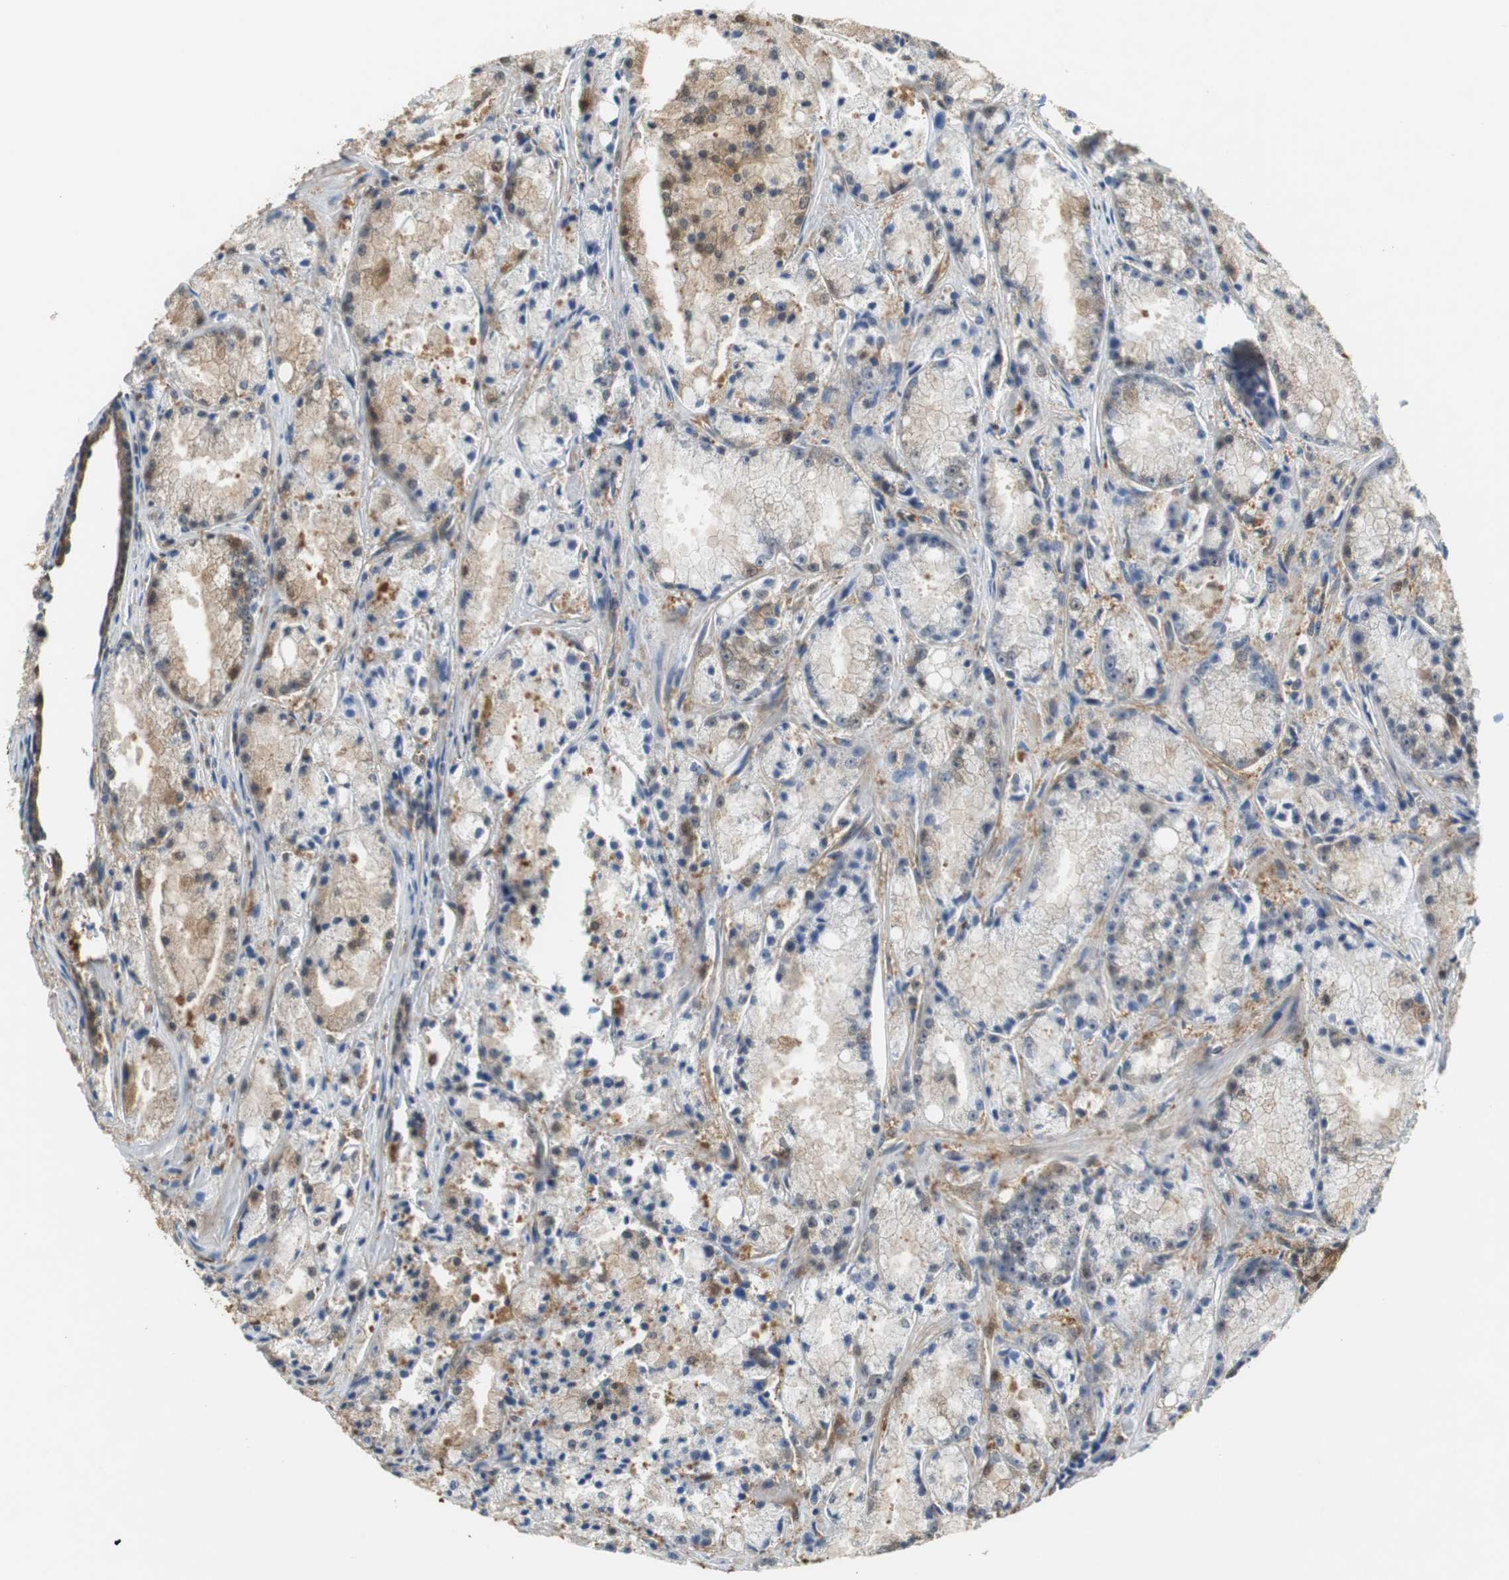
{"staining": {"intensity": "moderate", "quantity": "25%-75%", "location": "cytoplasmic/membranous,nuclear"}, "tissue": "prostate cancer", "cell_type": "Tumor cells", "image_type": "cancer", "snomed": [{"axis": "morphology", "description": "Adenocarcinoma, Low grade"}, {"axis": "topography", "description": "Prostate"}], "caption": "Prostate cancer (adenocarcinoma (low-grade)) tissue reveals moderate cytoplasmic/membranous and nuclear expression in about 25%-75% of tumor cells (Stains: DAB in brown, nuclei in blue, Microscopy: brightfield microscopy at high magnification).", "gene": "UBQLN2", "patient": {"sex": "male", "age": 64}}